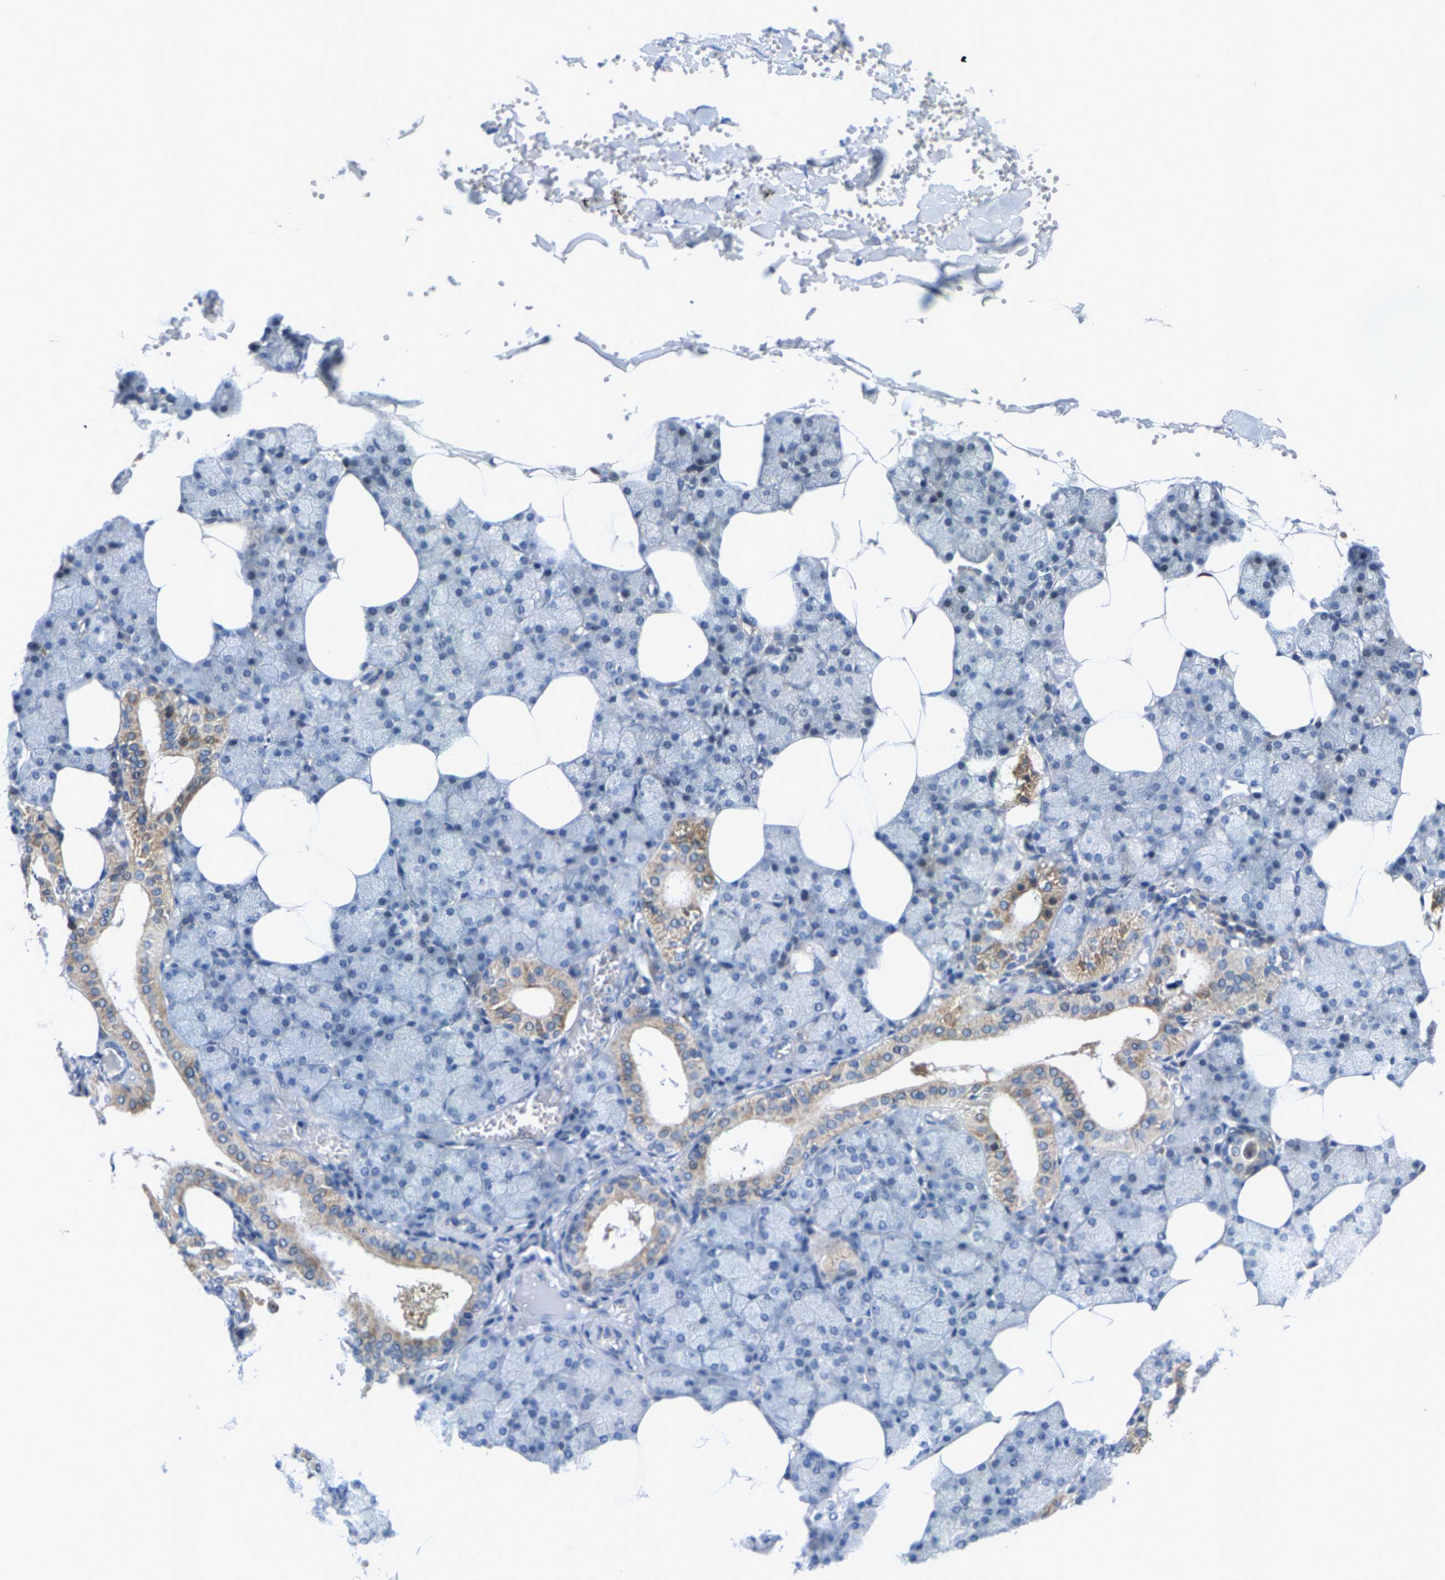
{"staining": {"intensity": "moderate", "quantity": "<25%", "location": "cytoplasmic/membranous"}, "tissue": "salivary gland", "cell_type": "Glandular cells", "image_type": "normal", "snomed": [{"axis": "morphology", "description": "Normal tissue, NOS"}, {"axis": "topography", "description": "Salivary gland"}], "caption": "Glandular cells reveal low levels of moderate cytoplasmic/membranous positivity in approximately <25% of cells in normal salivary gland. (brown staining indicates protein expression, while blue staining denotes nuclei).", "gene": "KLHL1", "patient": {"sex": "male", "age": 62}}